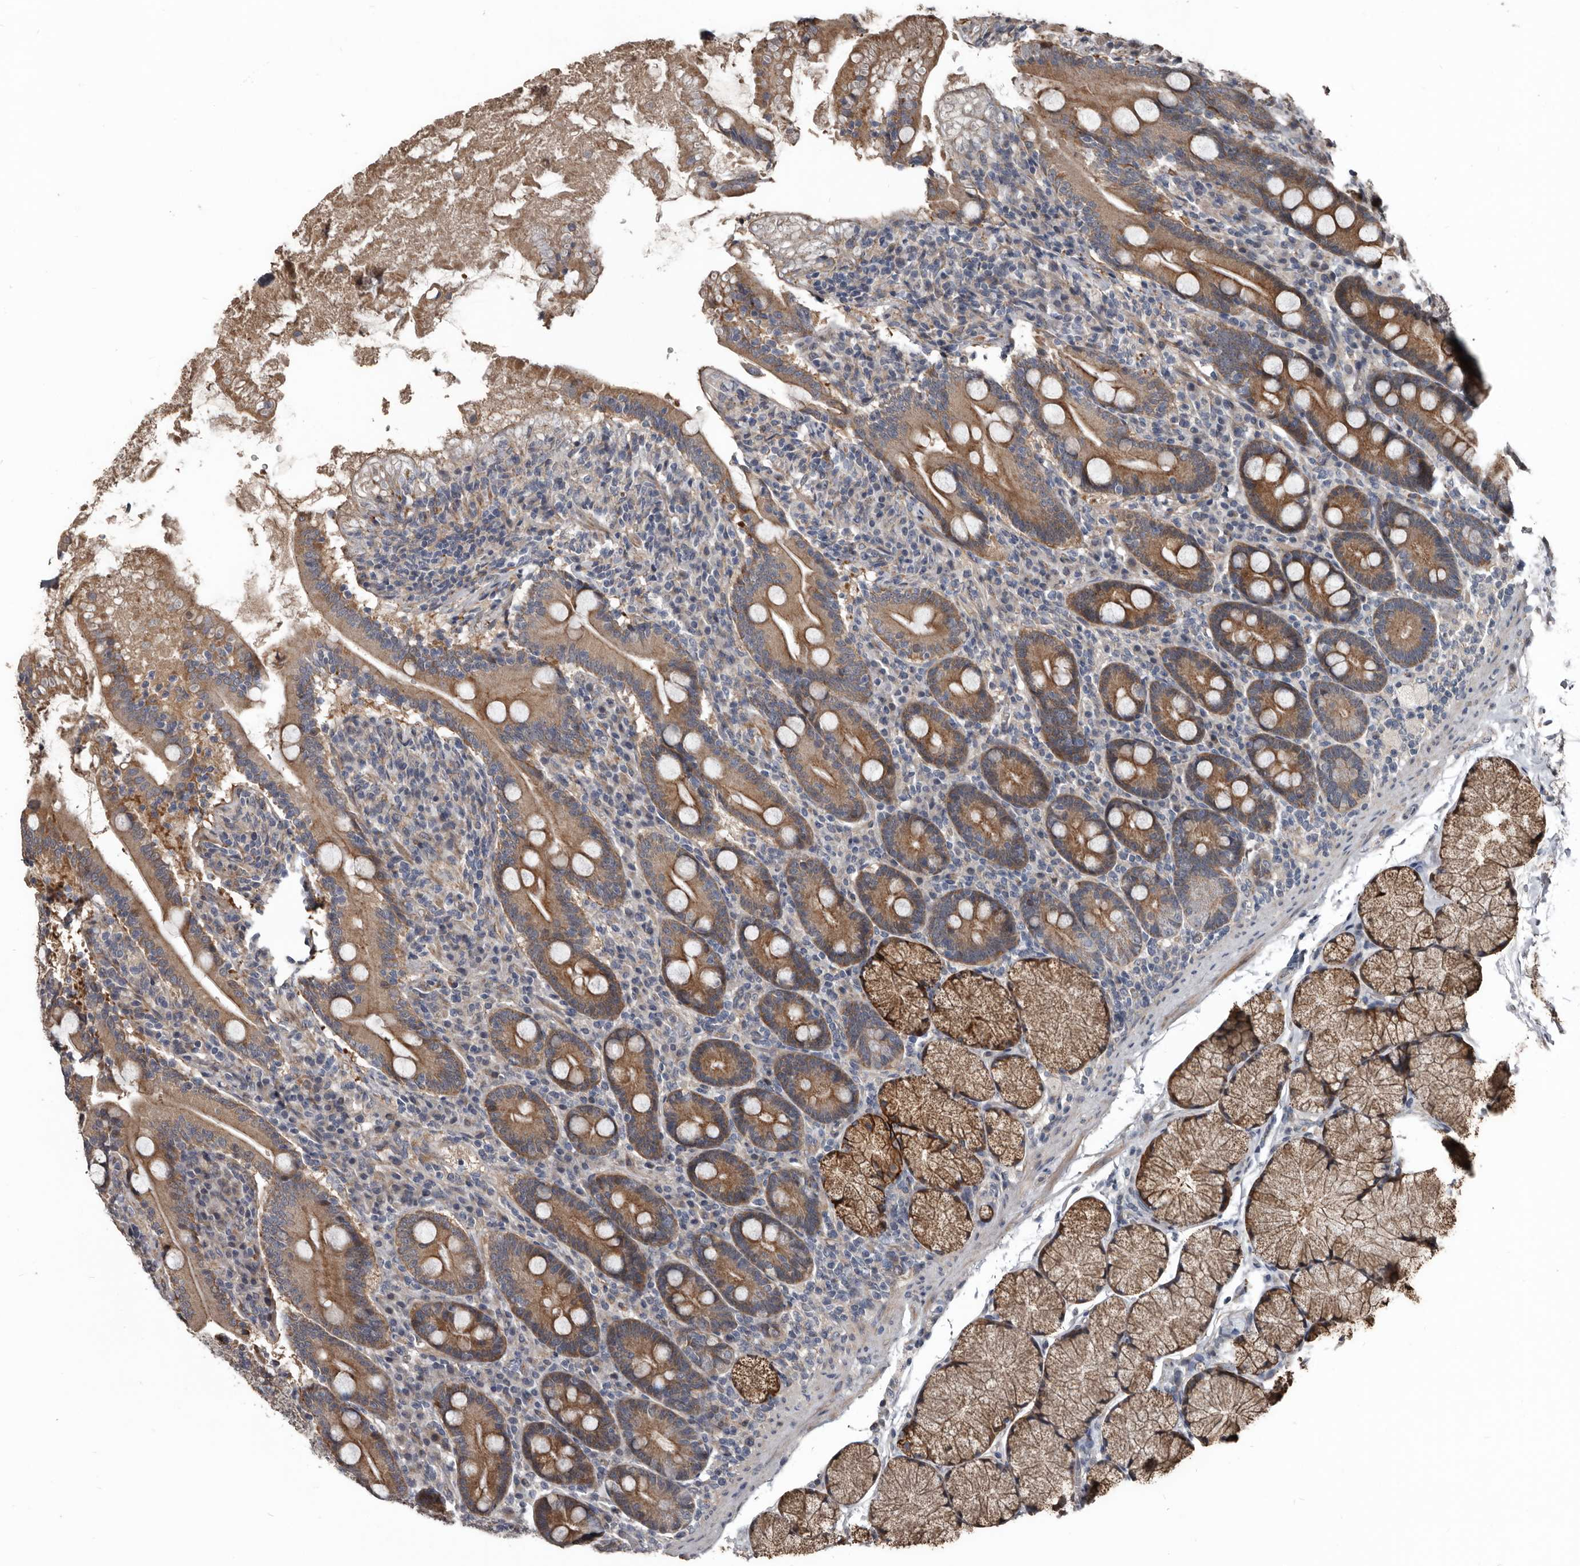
{"staining": {"intensity": "moderate", "quantity": "25%-75%", "location": "cytoplasmic/membranous"}, "tissue": "duodenum", "cell_type": "Glandular cells", "image_type": "normal", "snomed": [{"axis": "morphology", "description": "Normal tissue, NOS"}, {"axis": "topography", "description": "Duodenum"}], "caption": "This photomicrograph exhibits unremarkable duodenum stained with IHC to label a protein in brown. The cytoplasmic/membranous of glandular cells show moderate positivity for the protein. Nuclei are counter-stained blue.", "gene": "DHPS", "patient": {"sex": "male", "age": 35}}